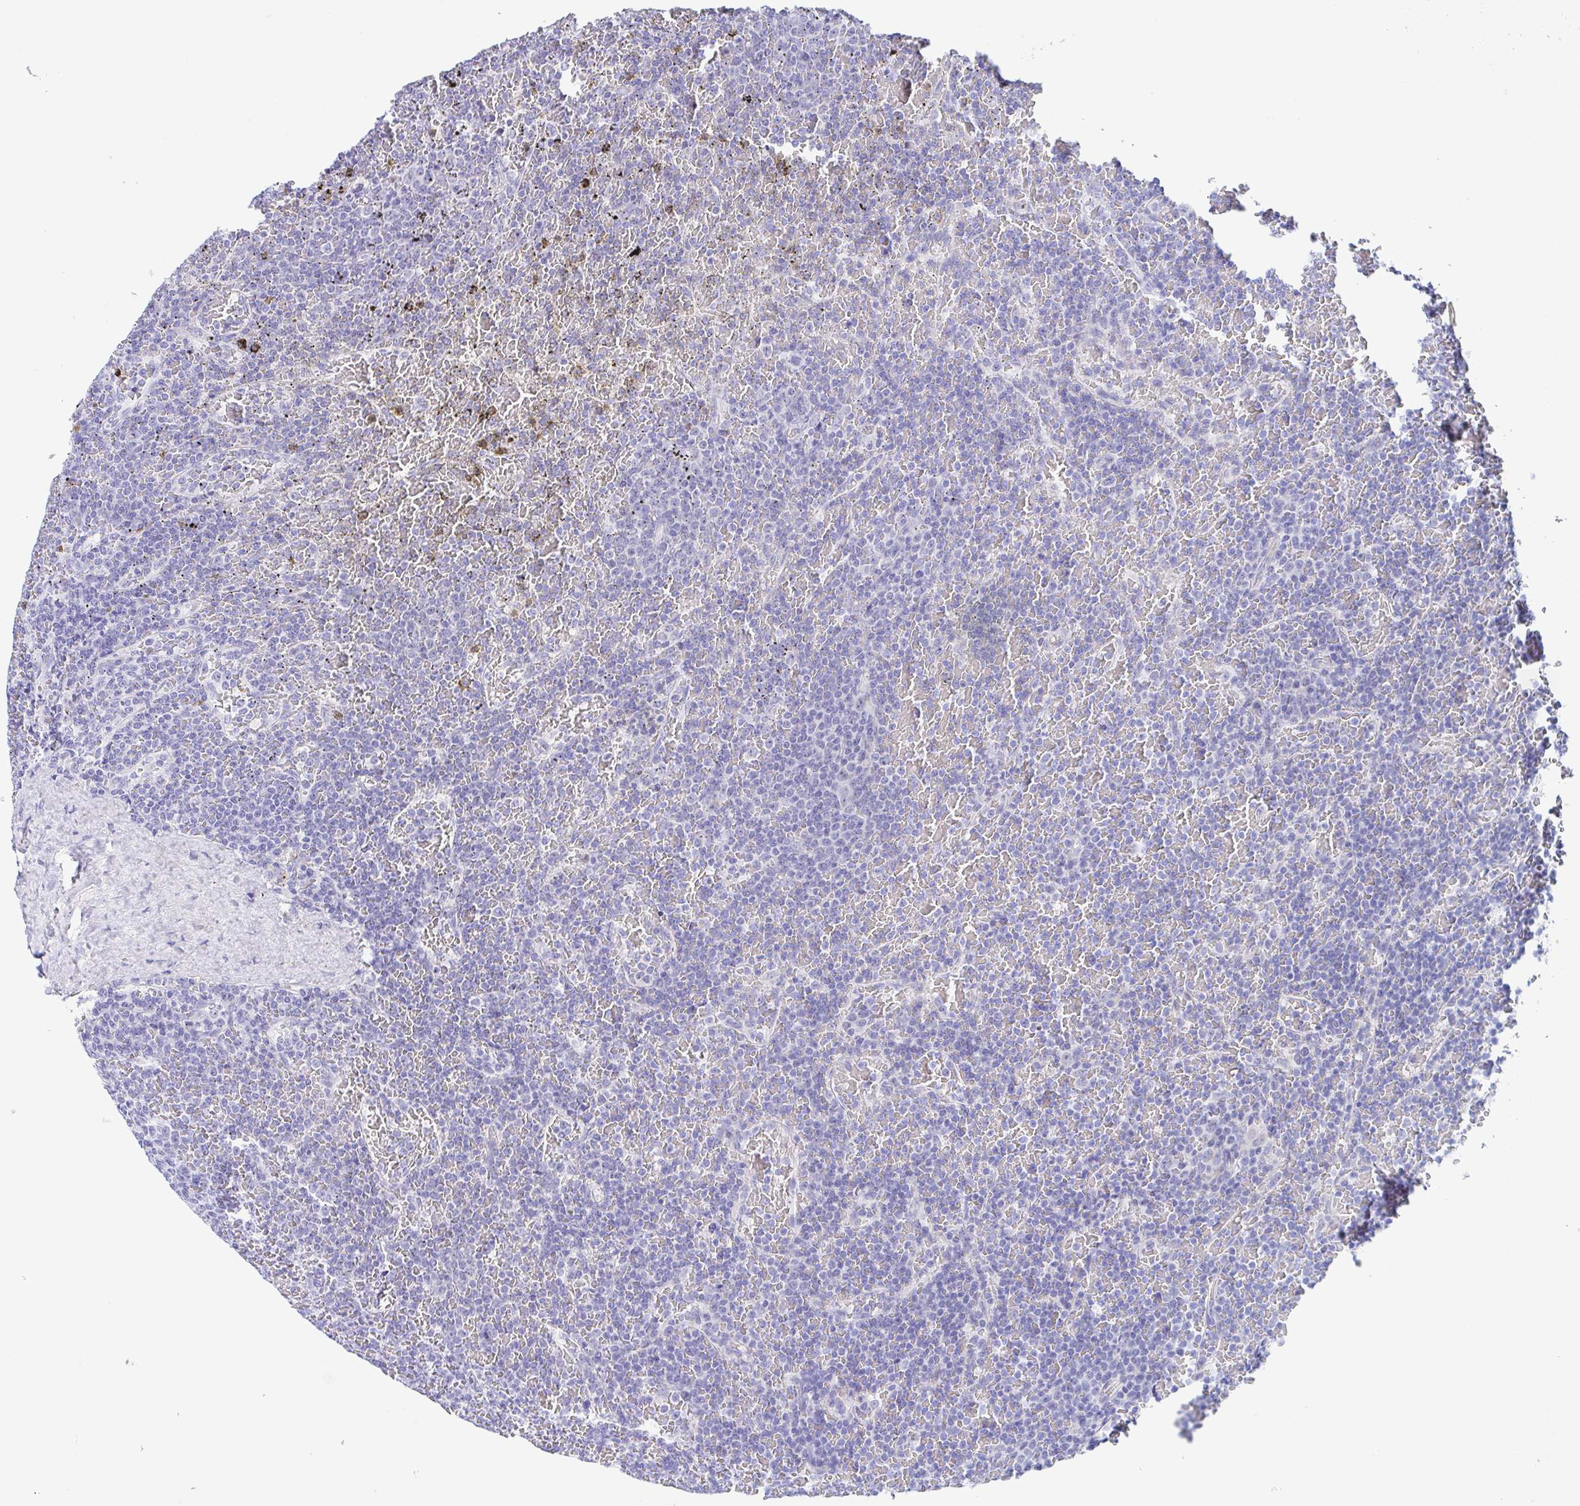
{"staining": {"intensity": "negative", "quantity": "none", "location": "none"}, "tissue": "lymphoma", "cell_type": "Tumor cells", "image_type": "cancer", "snomed": [{"axis": "morphology", "description": "Malignant lymphoma, non-Hodgkin's type, Low grade"}, {"axis": "topography", "description": "Spleen"}], "caption": "Tumor cells are negative for protein expression in human lymphoma.", "gene": "MUCL3", "patient": {"sex": "female", "age": 77}}